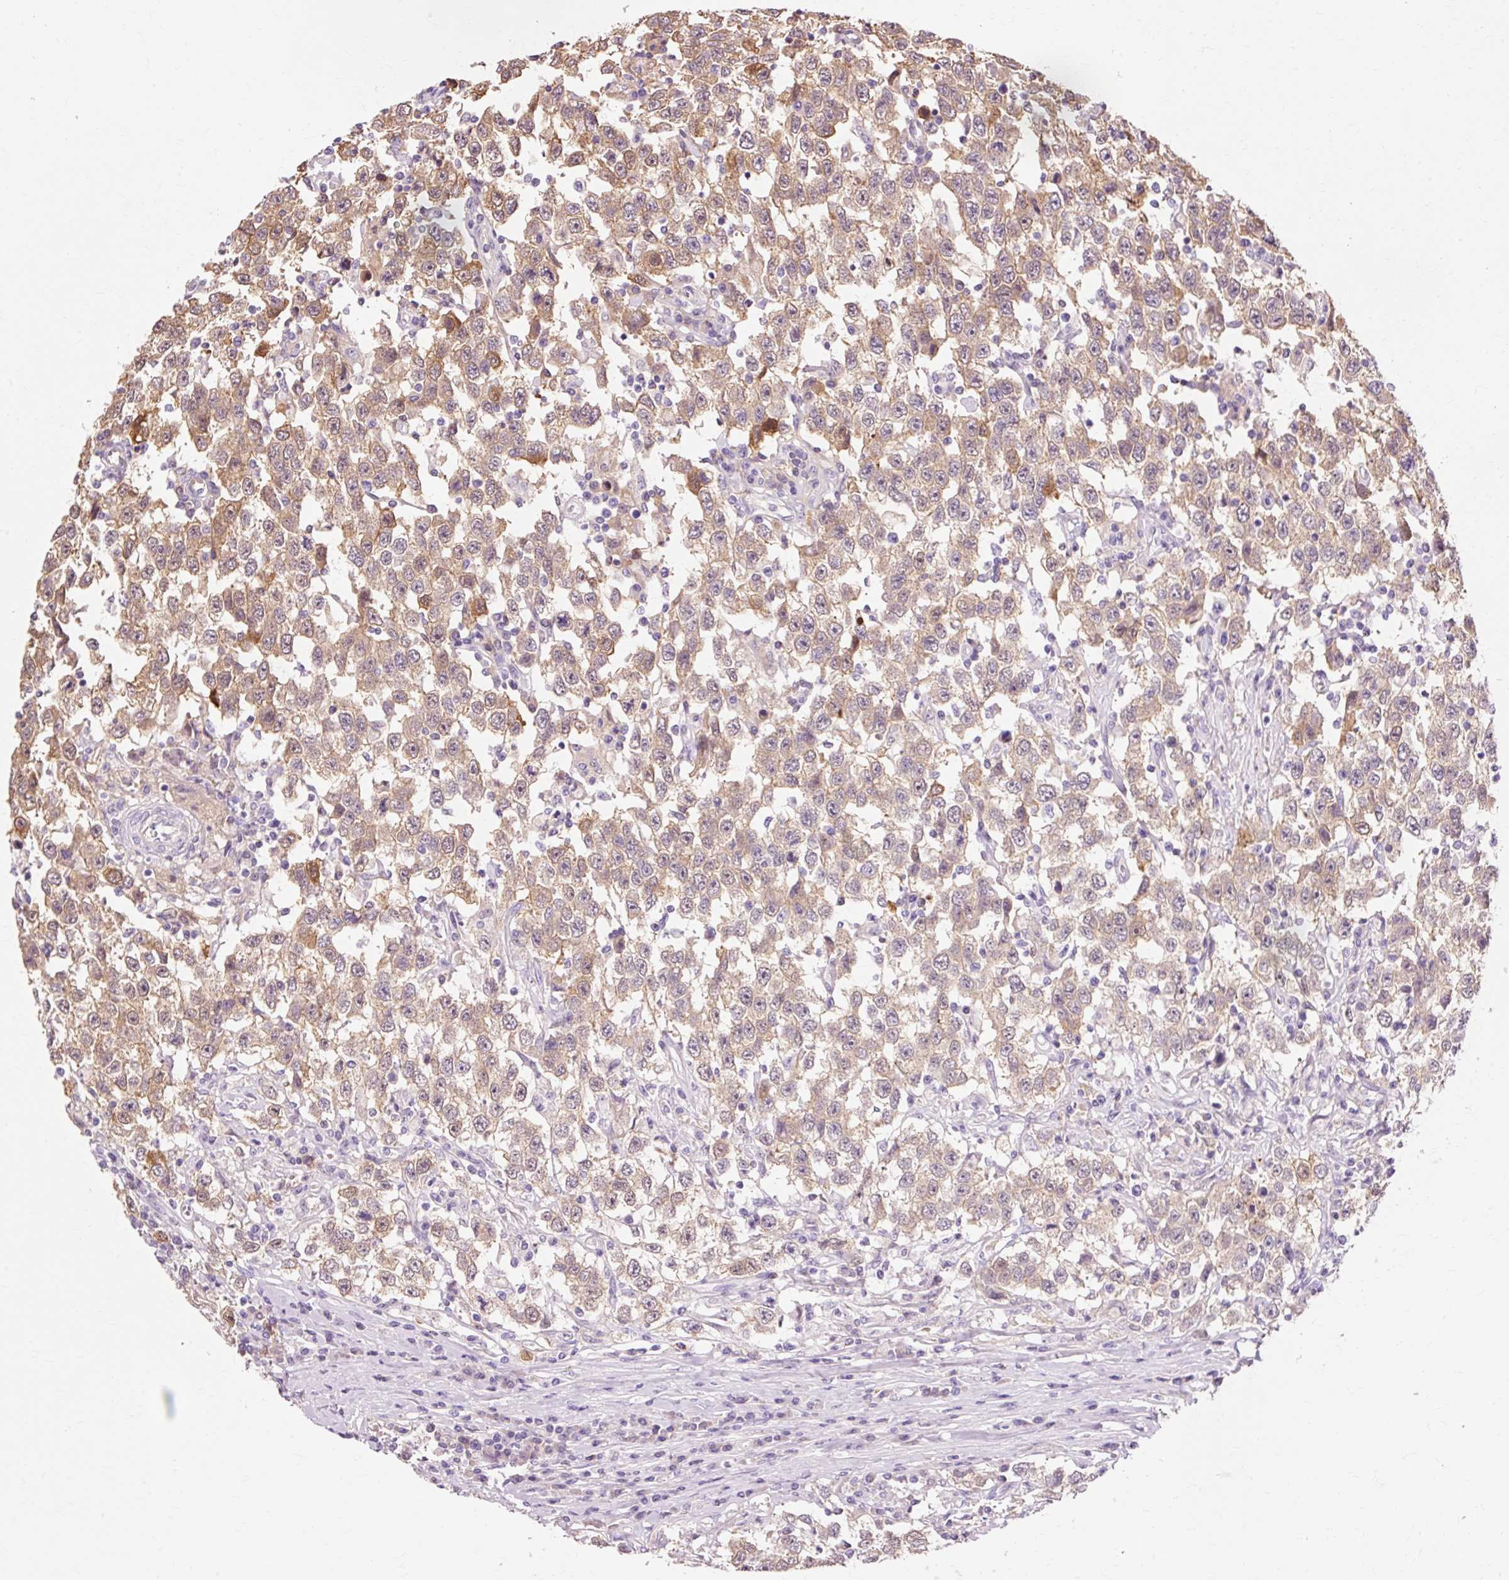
{"staining": {"intensity": "weak", "quantity": ">75%", "location": "cytoplasmic/membranous,nuclear"}, "tissue": "testis cancer", "cell_type": "Tumor cells", "image_type": "cancer", "snomed": [{"axis": "morphology", "description": "Seminoma, NOS"}, {"axis": "topography", "description": "Testis"}], "caption": "A low amount of weak cytoplasmic/membranous and nuclear expression is identified in approximately >75% of tumor cells in seminoma (testis) tissue. (DAB (3,3'-diaminobenzidine) IHC with brightfield microscopy, high magnification).", "gene": "VN1R2", "patient": {"sex": "male", "age": 41}}